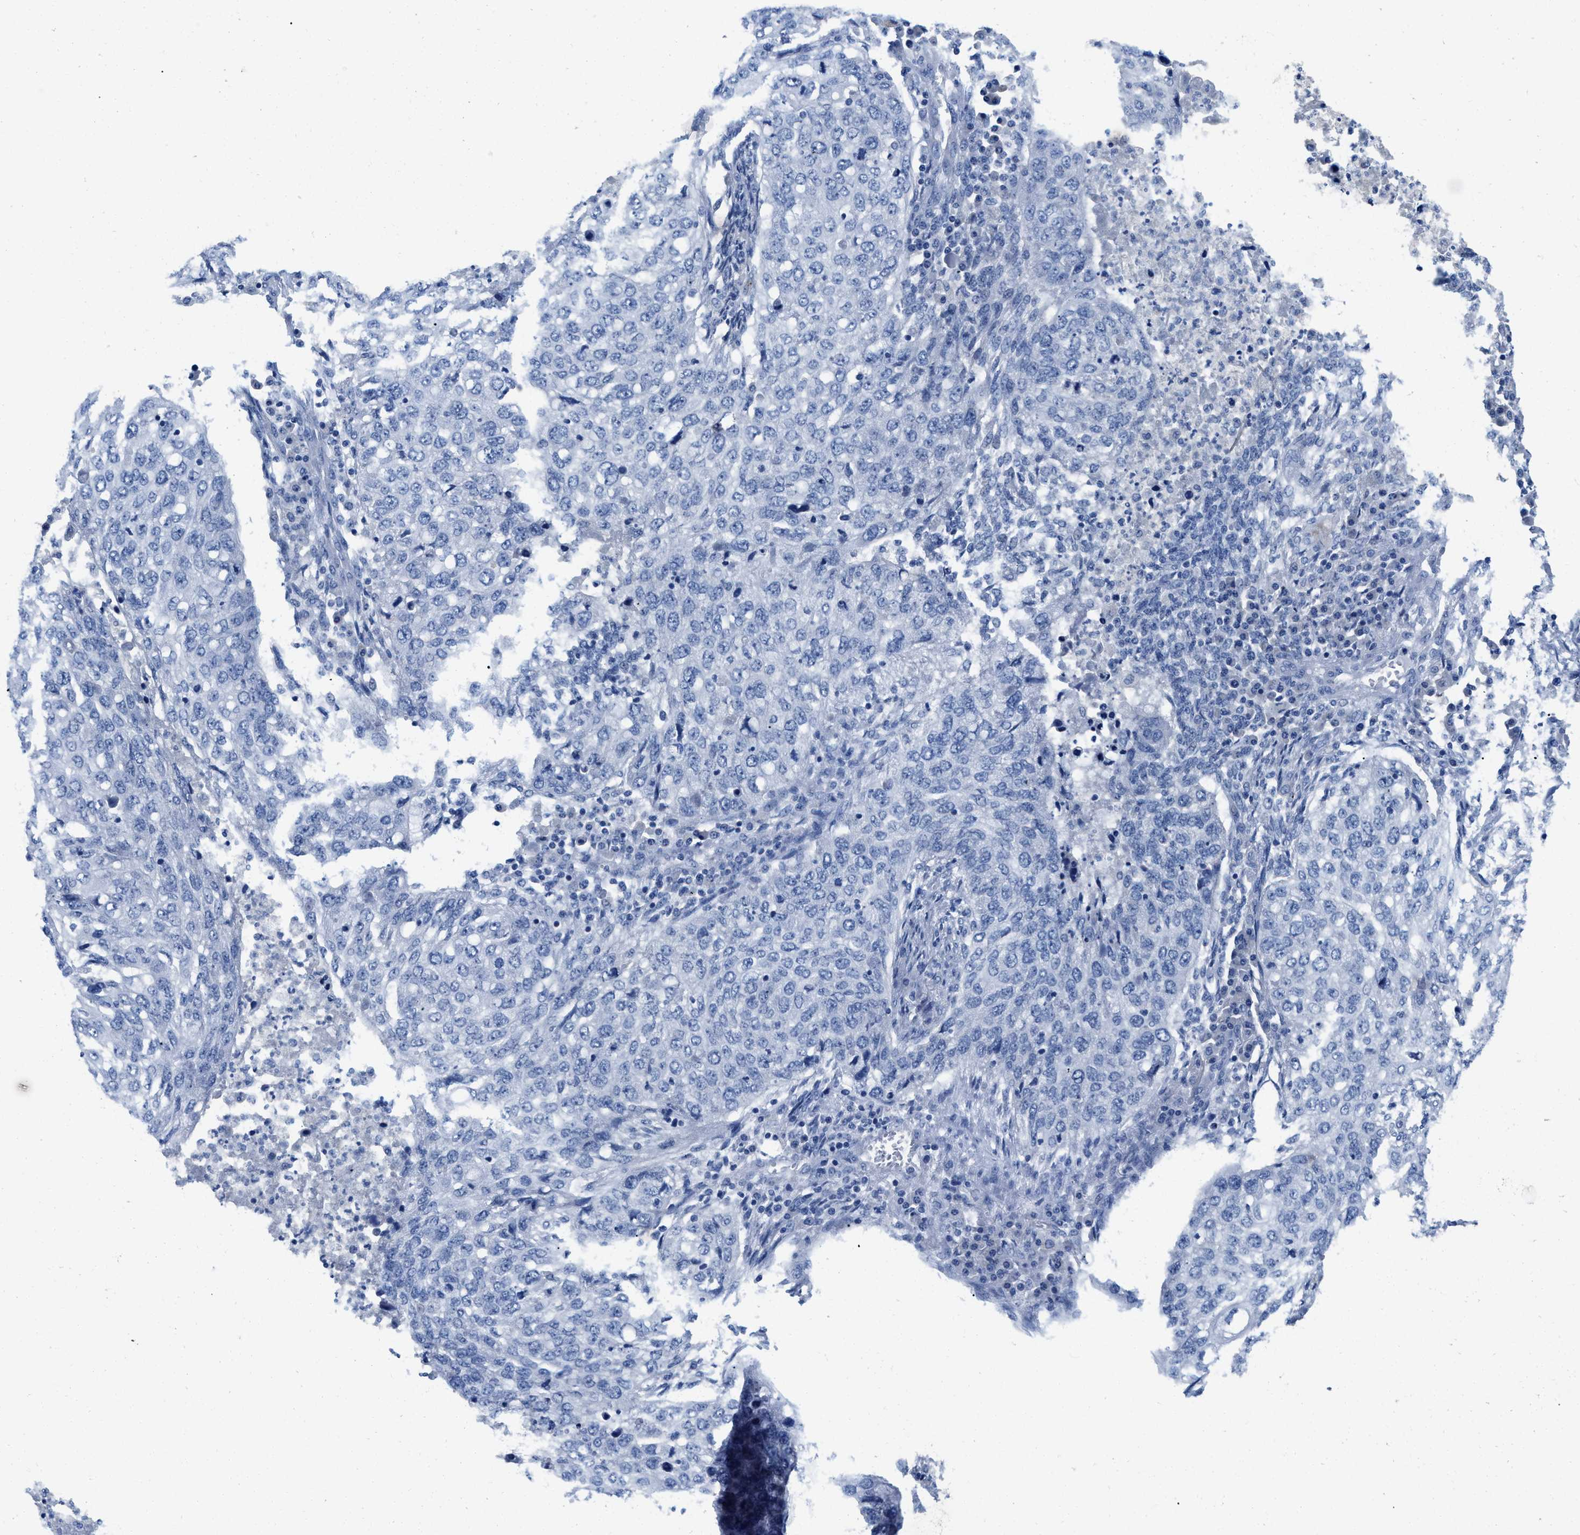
{"staining": {"intensity": "negative", "quantity": "none", "location": "none"}, "tissue": "lung cancer", "cell_type": "Tumor cells", "image_type": "cancer", "snomed": [{"axis": "morphology", "description": "Squamous cell carcinoma, NOS"}, {"axis": "topography", "description": "Lung"}], "caption": "DAB (3,3'-diaminobenzidine) immunohistochemical staining of lung squamous cell carcinoma displays no significant positivity in tumor cells. The staining is performed using DAB brown chromogen with nuclei counter-stained in using hematoxylin.", "gene": "PYY", "patient": {"sex": "female", "age": 63}}